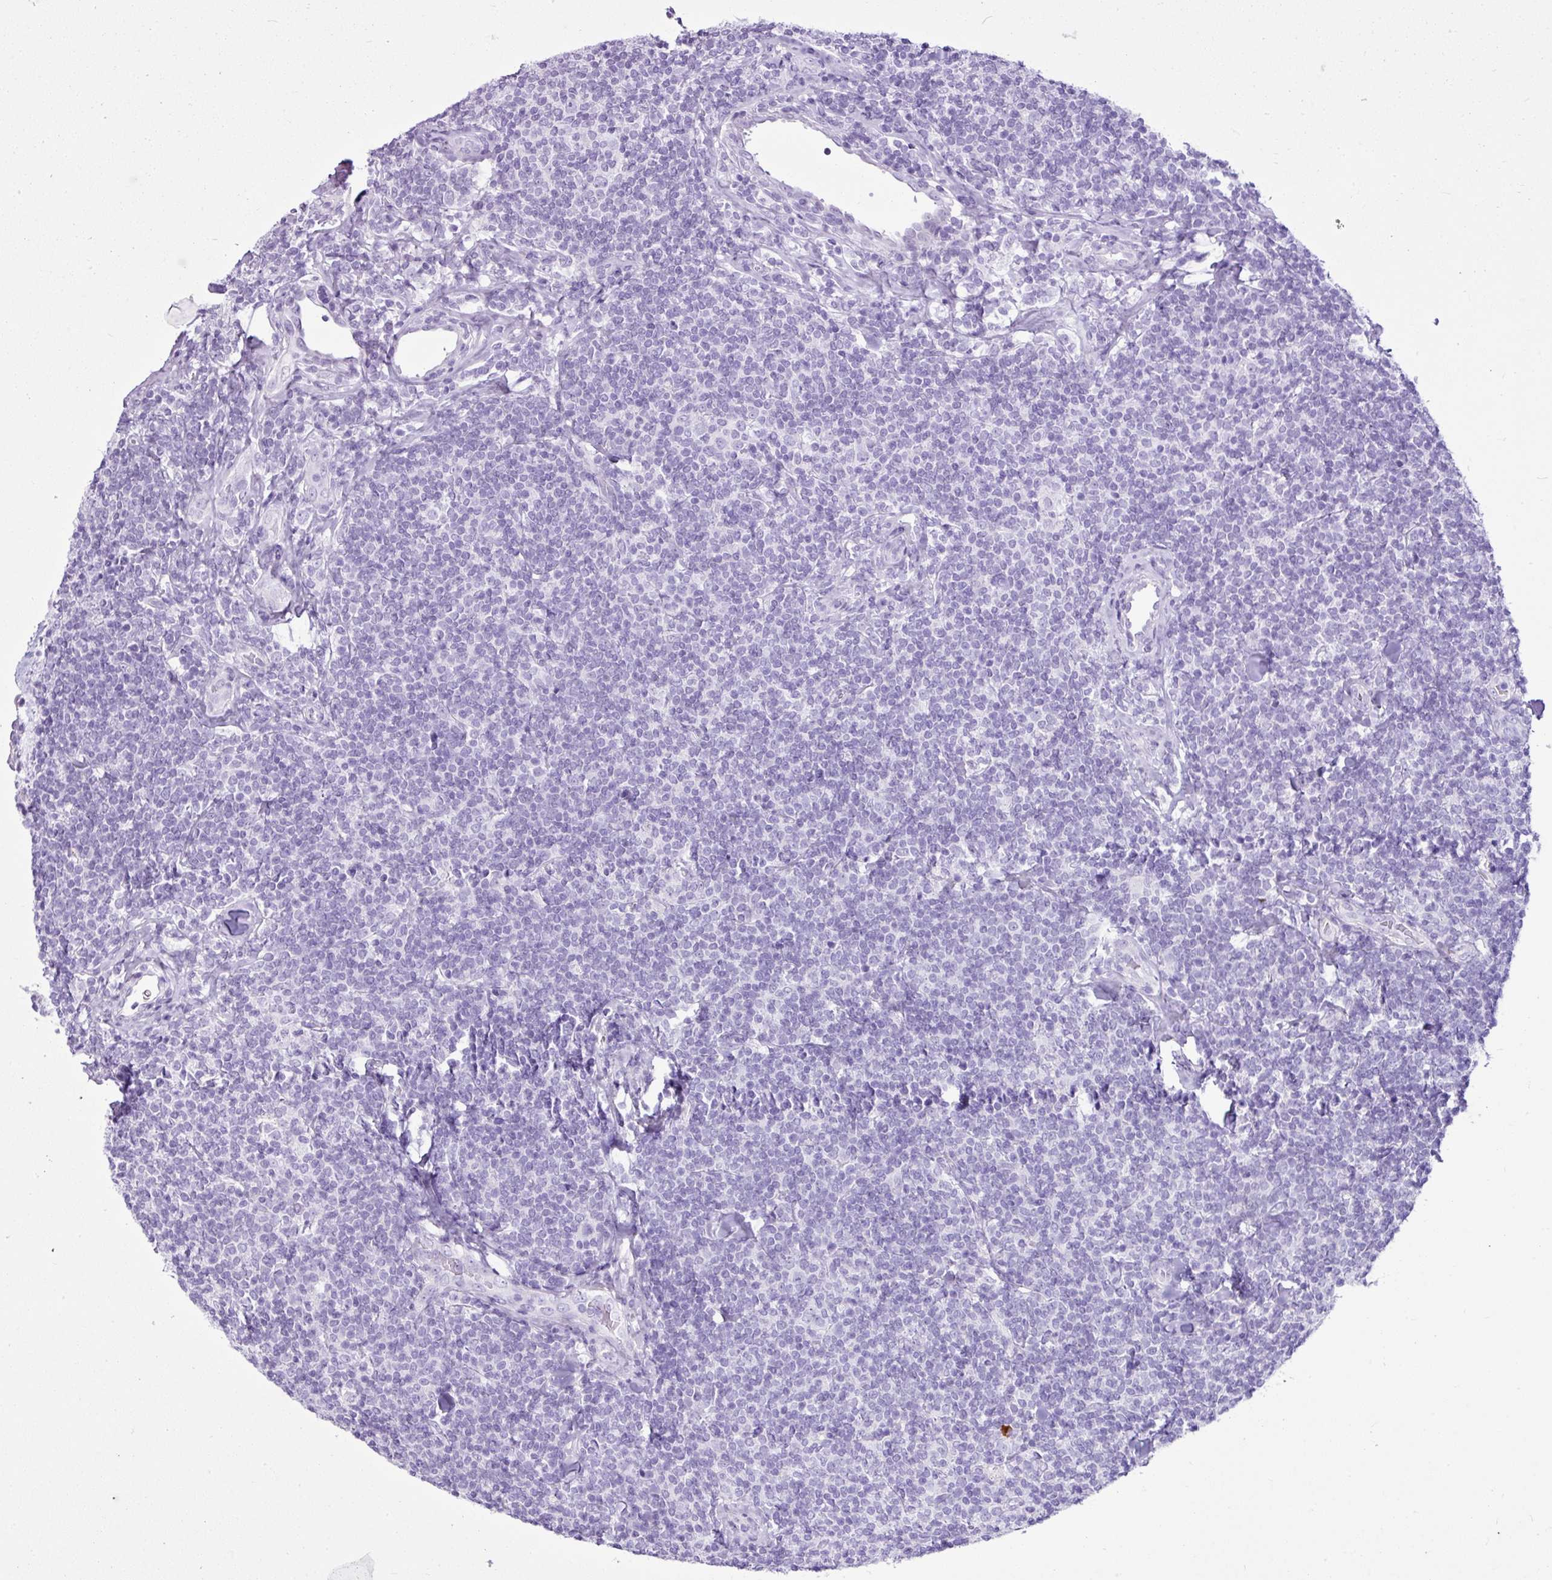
{"staining": {"intensity": "negative", "quantity": "none", "location": "none"}, "tissue": "lymphoma", "cell_type": "Tumor cells", "image_type": "cancer", "snomed": [{"axis": "morphology", "description": "Malignant lymphoma, non-Hodgkin's type, Low grade"}, {"axis": "topography", "description": "Lymph node"}], "caption": "An immunohistochemistry (IHC) micrograph of low-grade malignant lymphoma, non-Hodgkin's type is shown. There is no staining in tumor cells of low-grade malignant lymphoma, non-Hodgkin's type.", "gene": "LILRB4", "patient": {"sex": "female", "age": 56}}